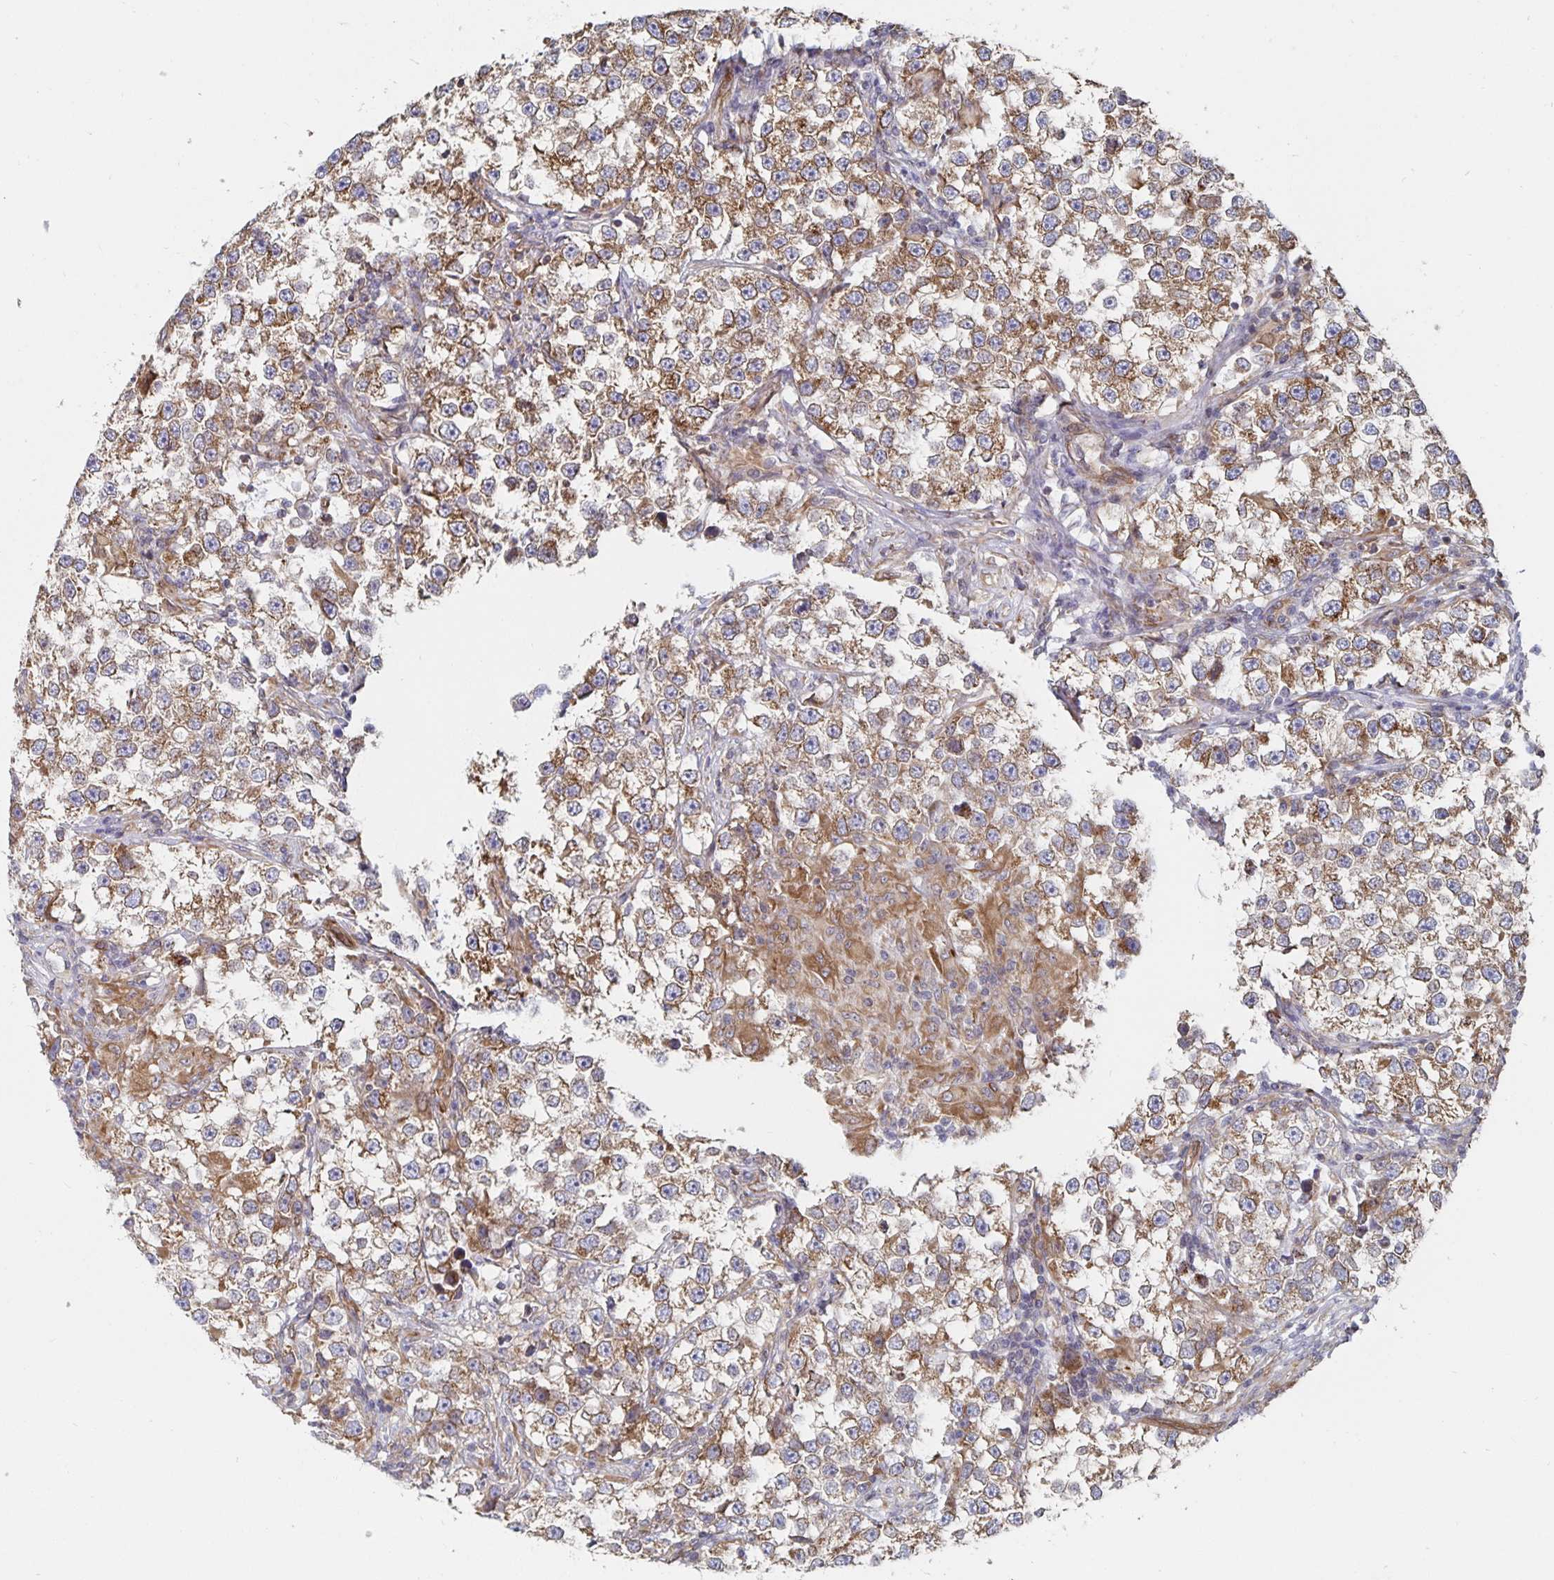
{"staining": {"intensity": "moderate", "quantity": ">75%", "location": "cytoplasmic/membranous"}, "tissue": "testis cancer", "cell_type": "Tumor cells", "image_type": "cancer", "snomed": [{"axis": "morphology", "description": "Seminoma, NOS"}, {"axis": "topography", "description": "Testis"}], "caption": "The image exhibits staining of seminoma (testis), revealing moderate cytoplasmic/membranous protein staining (brown color) within tumor cells. (DAB (3,3'-diaminobenzidine) IHC, brown staining for protein, blue staining for nuclei).", "gene": "BCAP29", "patient": {"sex": "male", "age": 46}}